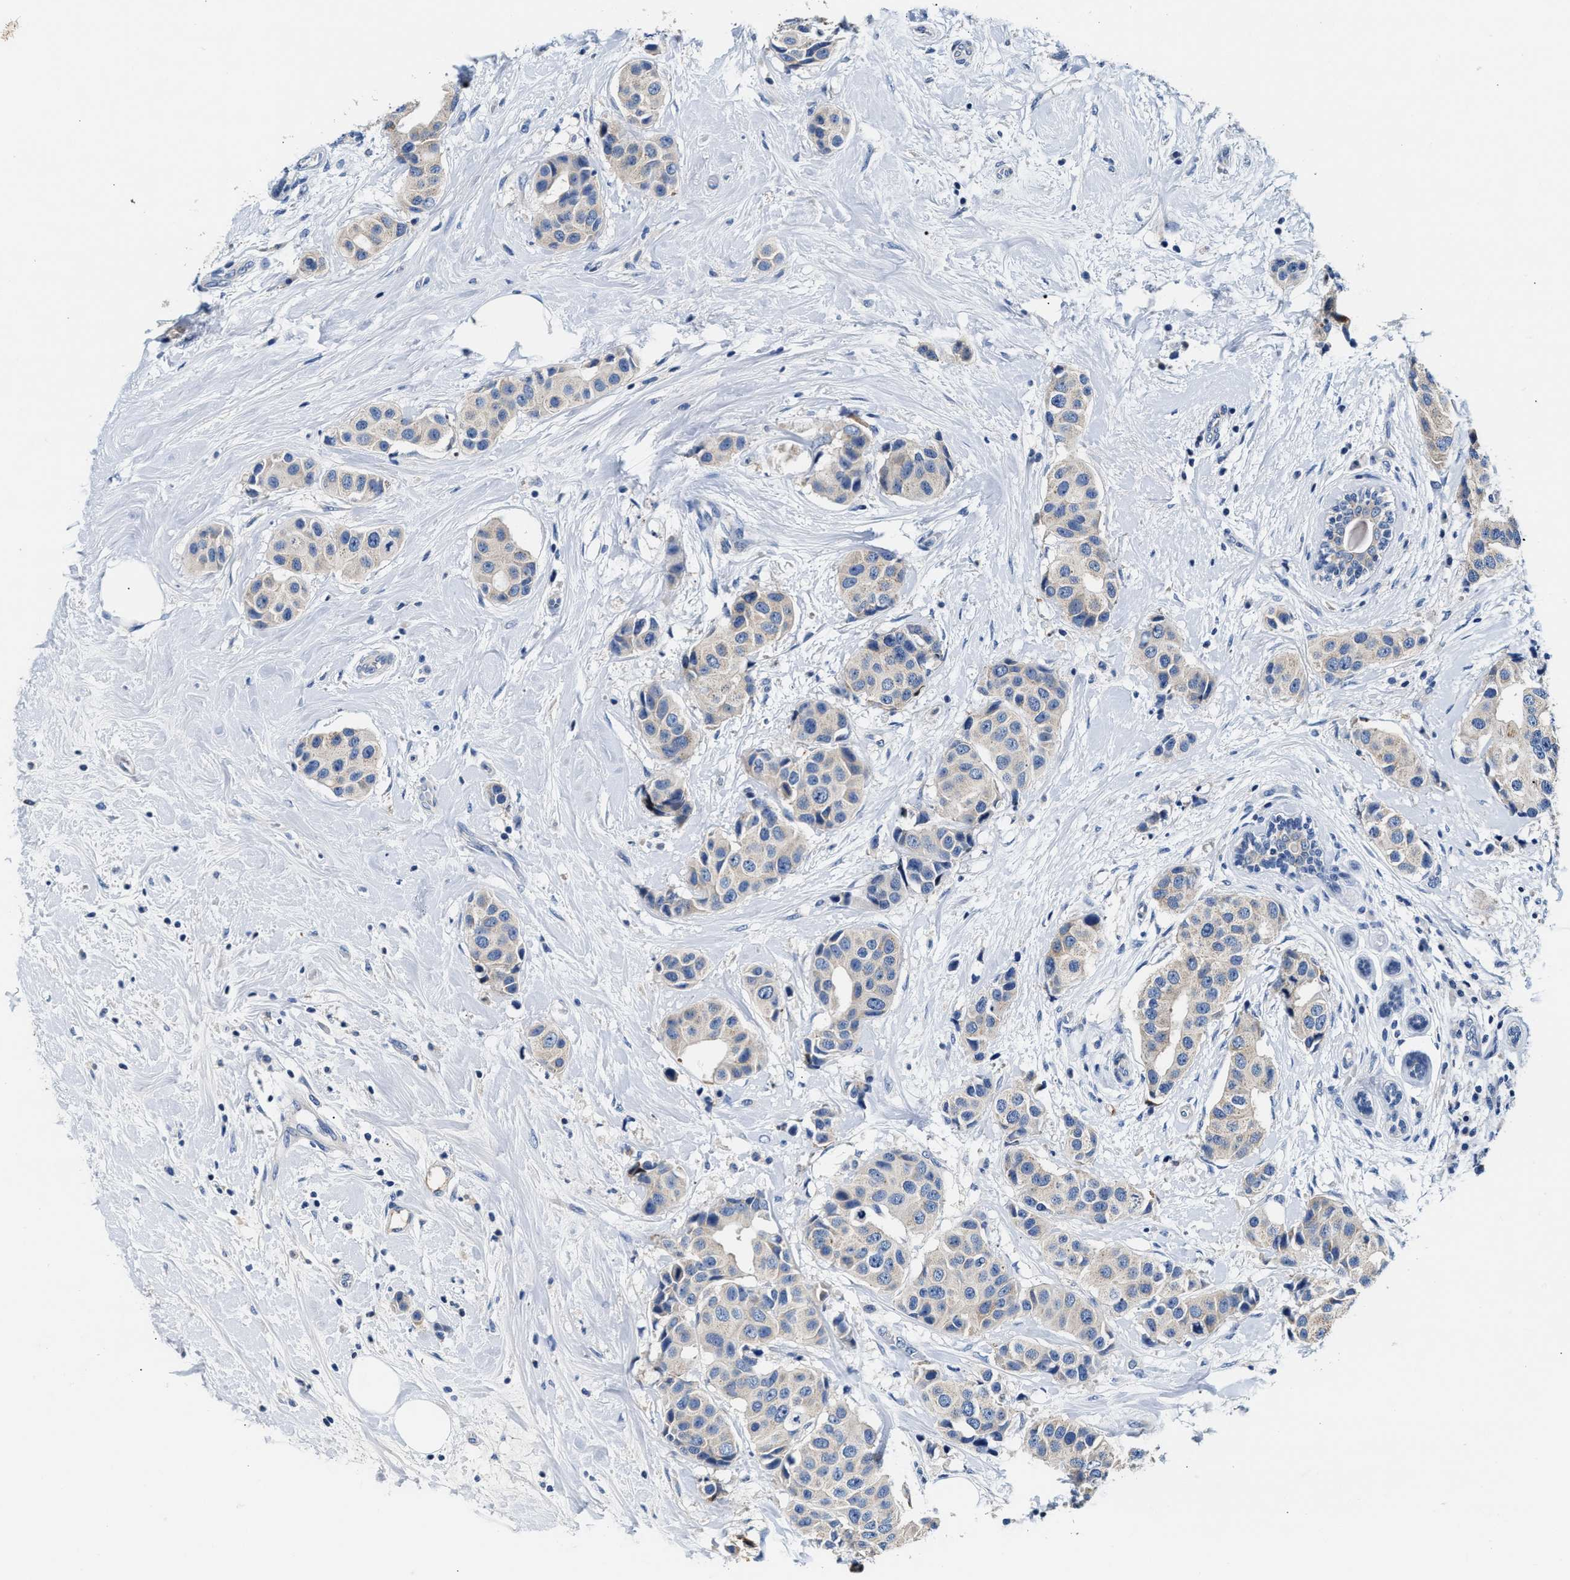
{"staining": {"intensity": "negative", "quantity": "none", "location": "none"}, "tissue": "breast cancer", "cell_type": "Tumor cells", "image_type": "cancer", "snomed": [{"axis": "morphology", "description": "Normal tissue, NOS"}, {"axis": "morphology", "description": "Duct carcinoma"}, {"axis": "topography", "description": "Breast"}], "caption": "IHC histopathology image of human invasive ductal carcinoma (breast) stained for a protein (brown), which demonstrates no staining in tumor cells.", "gene": "TUT7", "patient": {"sex": "female", "age": 39}}